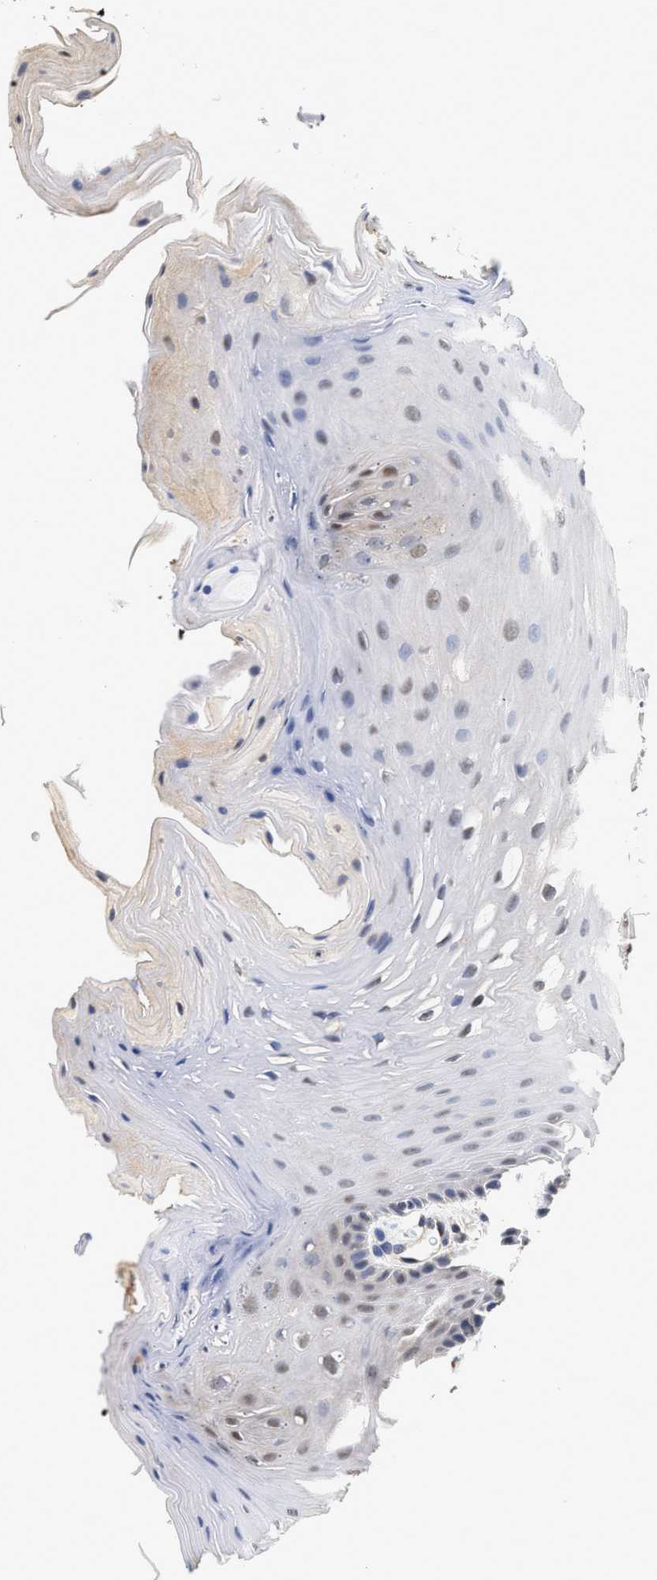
{"staining": {"intensity": "moderate", "quantity": "25%-75%", "location": "nuclear"}, "tissue": "oral mucosa", "cell_type": "Squamous epithelial cells", "image_type": "normal", "snomed": [{"axis": "morphology", "description": "Normal tissue, NOS"}, {"axis": "morphology", "description": "Squamous cell carcinoma, NOS"}, {"axis": "topography", "description": "Oral tissue"}, {"axis": "topography", "description": "Head-Neck"}], "caption": "Oral mucosa stained for a protein exhibits moderate nuclear positivity in squamous epithelial cells. The staining was performed using DAB, with brown indicating positive protein expression. Nuclei are stained blue with hematoxylin.", "gene": "SCAI", "patient": {"sex": "male", "age": 71}}